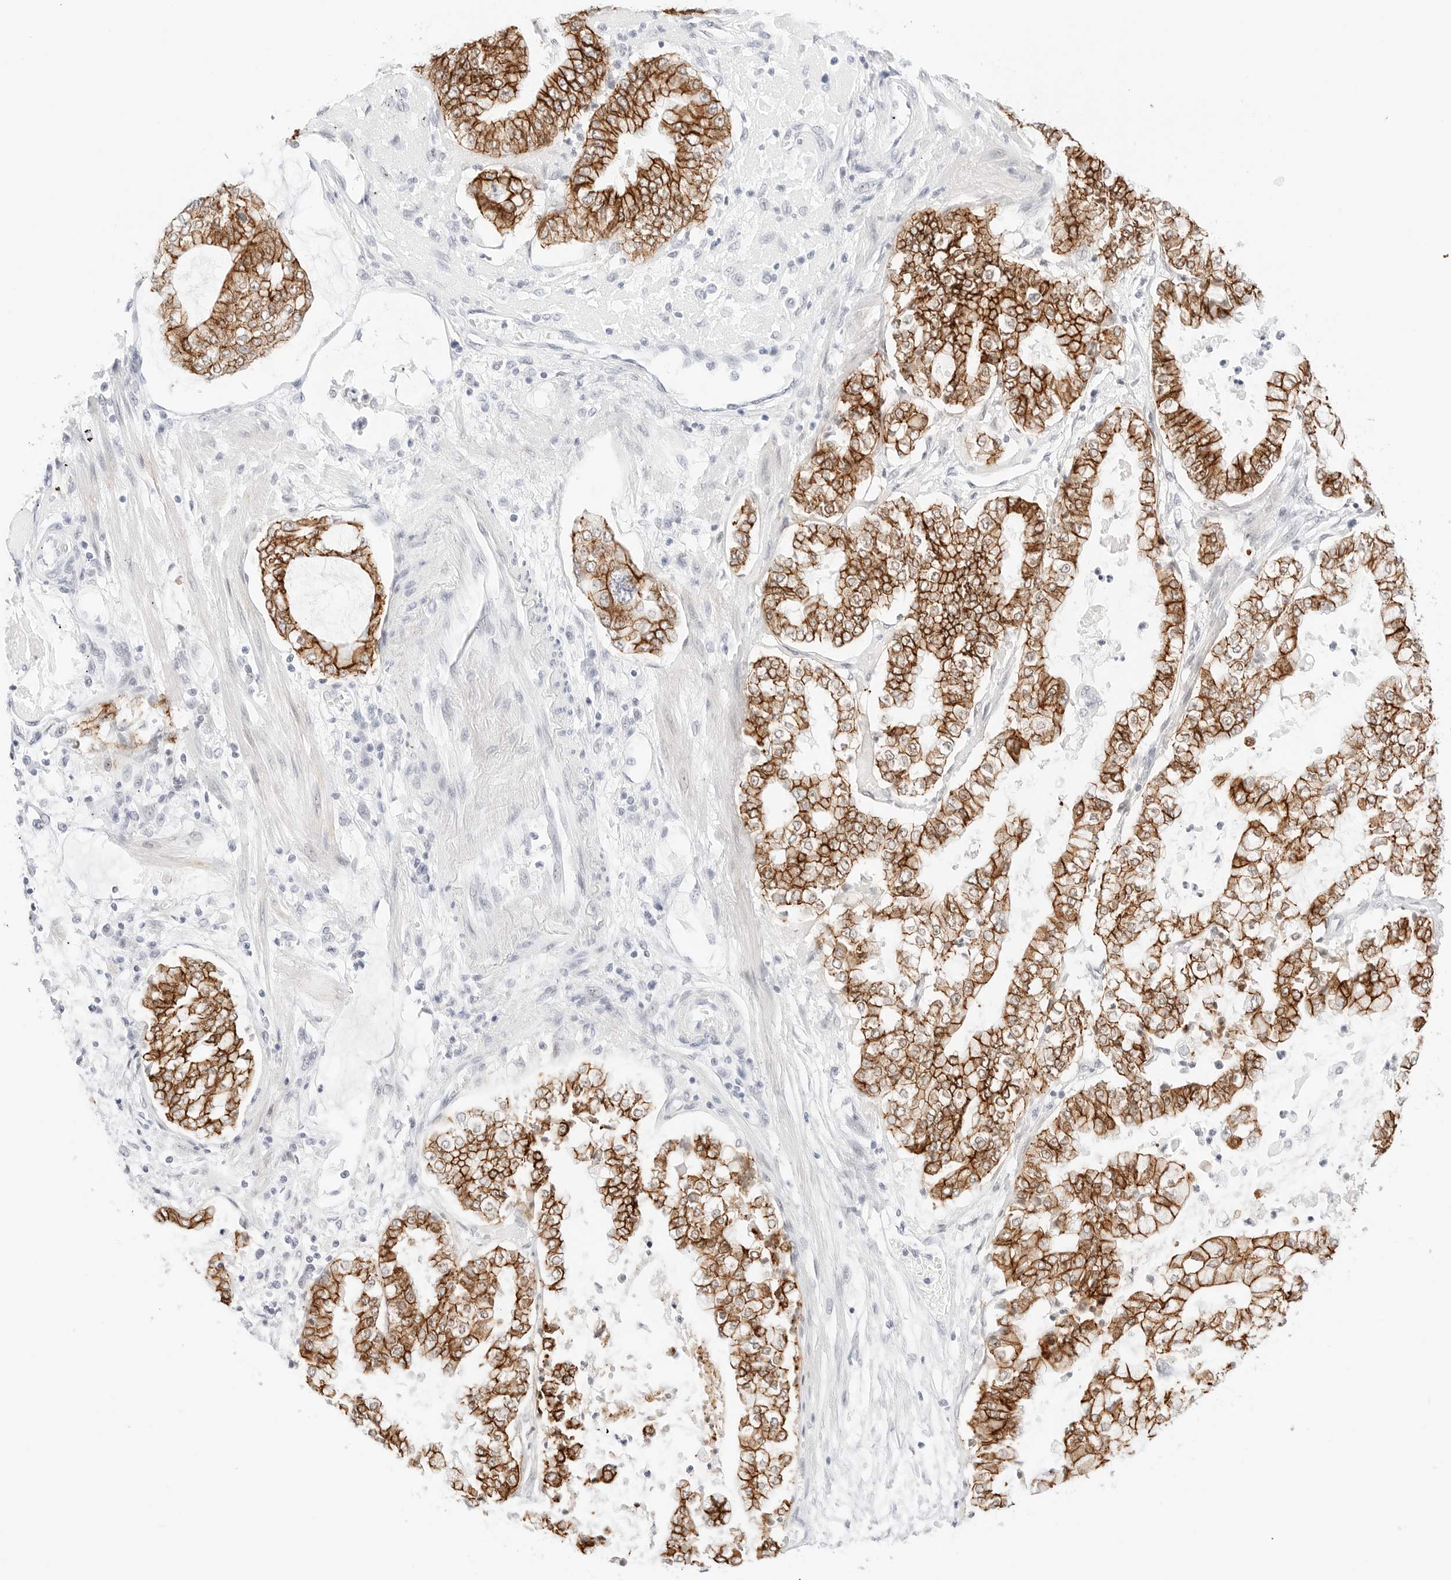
{"staining": {"intensity": "strong", "quantity": ">75%", "location": "cytoplasmic/membranous"}, "tissue": "stomach cancer", "cell_type": "Tumor cells", "image_type": "cancer", "snomed": [{"axis": "morphology", "description": "Adenocarcinoma, NOS"}, {"axis": "topography", "description": "Stomach"}], "caption": "Protein staining of stomach cancer tissue shows strong cytoplasmic/membranous staining in approximately >75% of tumor cells.", "gene": "CDH1", "patient": {"sex": "male", "age": 76}}